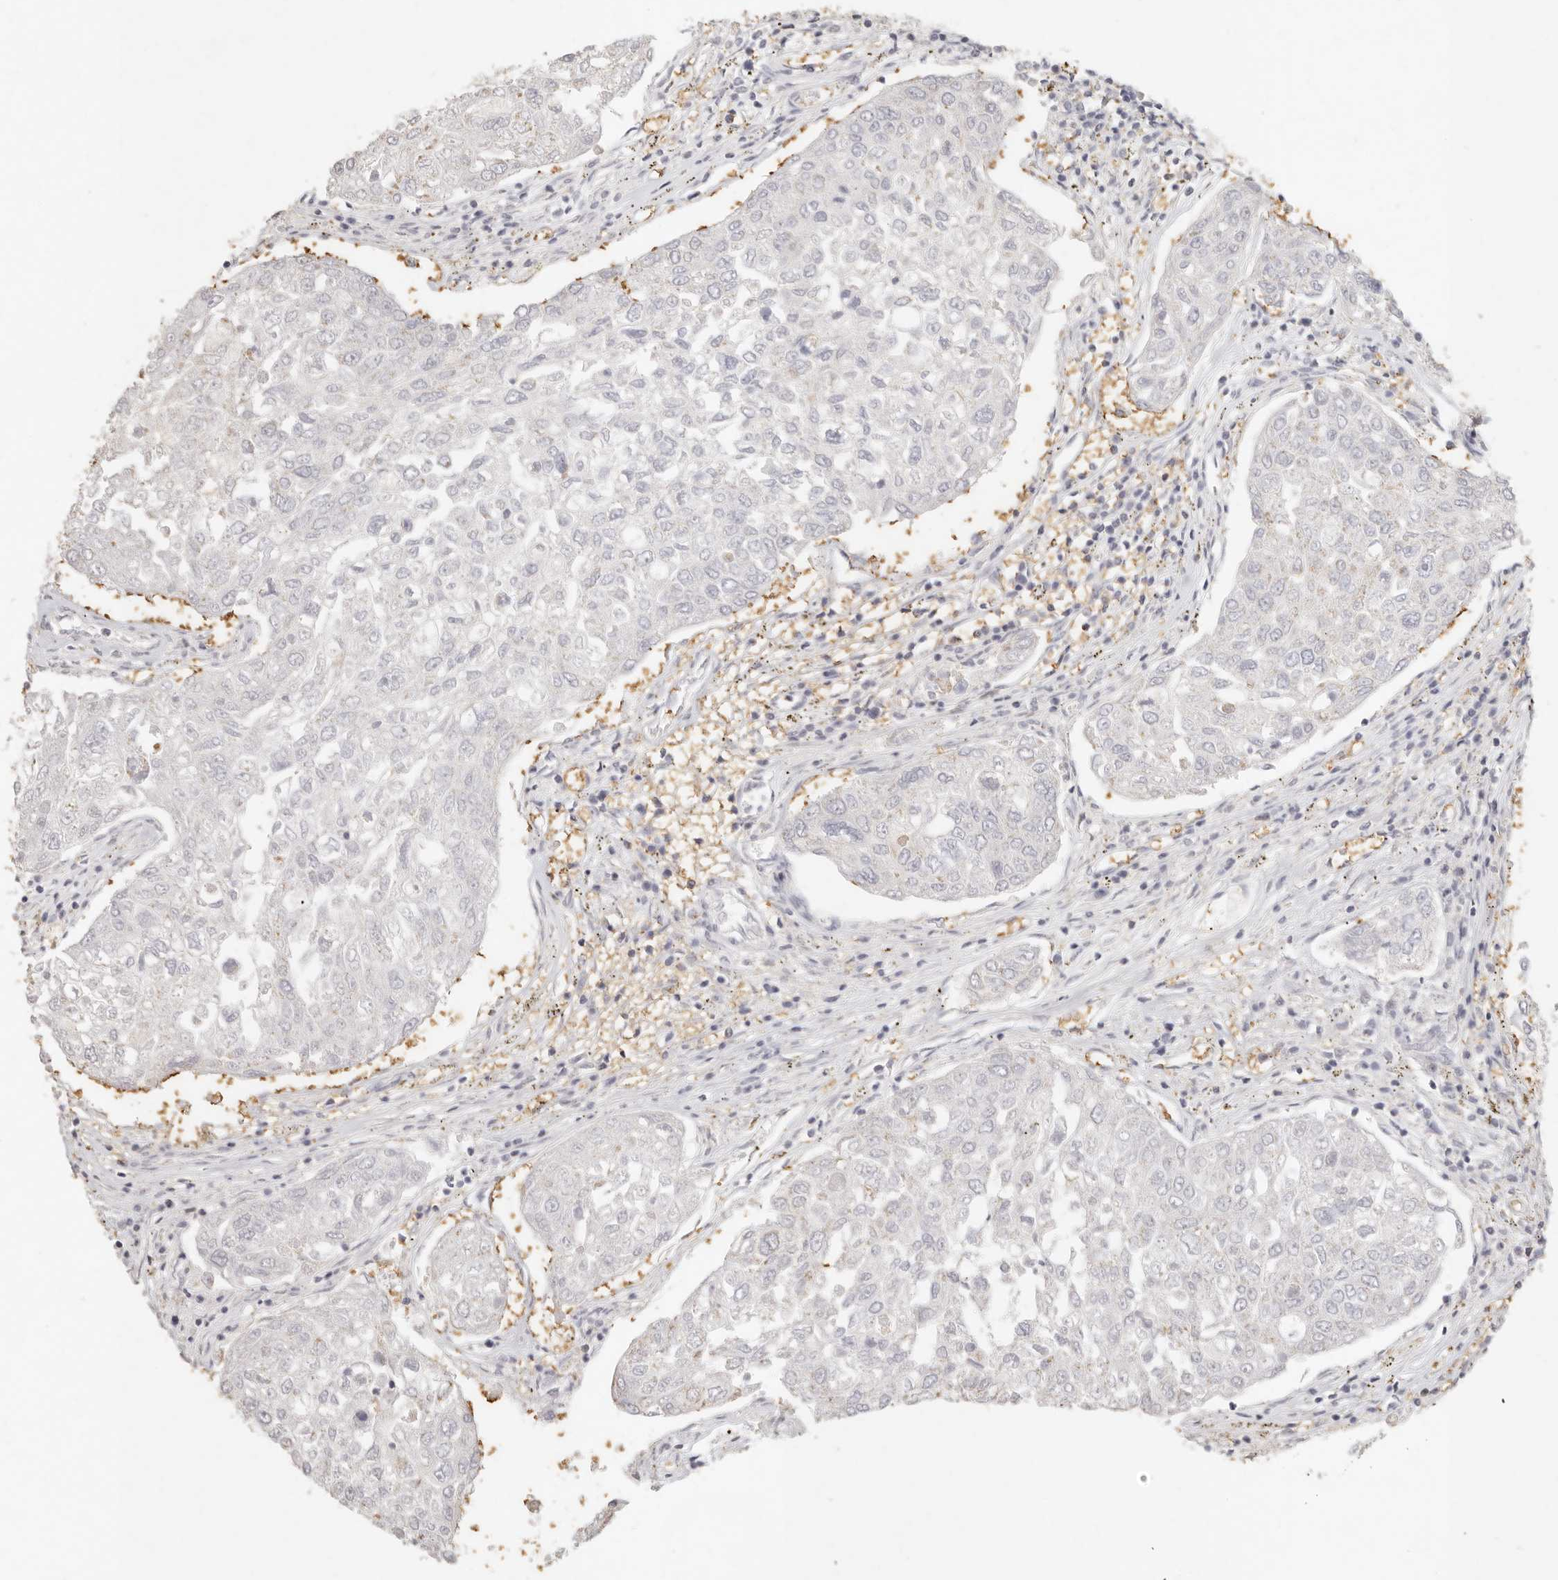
{"staining": {"intensity": "negative", "quantity": "none", "location": "none"}, "tissue": "urothelial cancer", "cell_type": "Tumor cells", "image_type": "cancer", "snomed": [{"axis": "morphology", "description": "Urothelial carcinoma, High grade"}, {"axis": "topography", "description": "Lymph node"}, {"axis": "topography", "description": "Urinary bladder"}], "caption": "High magnification brightfield microscopy of urothelial cancer stained with DAB (brown) and counterstained with hematoxylin (blue): tumor cells show no significant positivity.", "gene": "NIBAN1", "patient": {"sex": "male", "age": 51}}